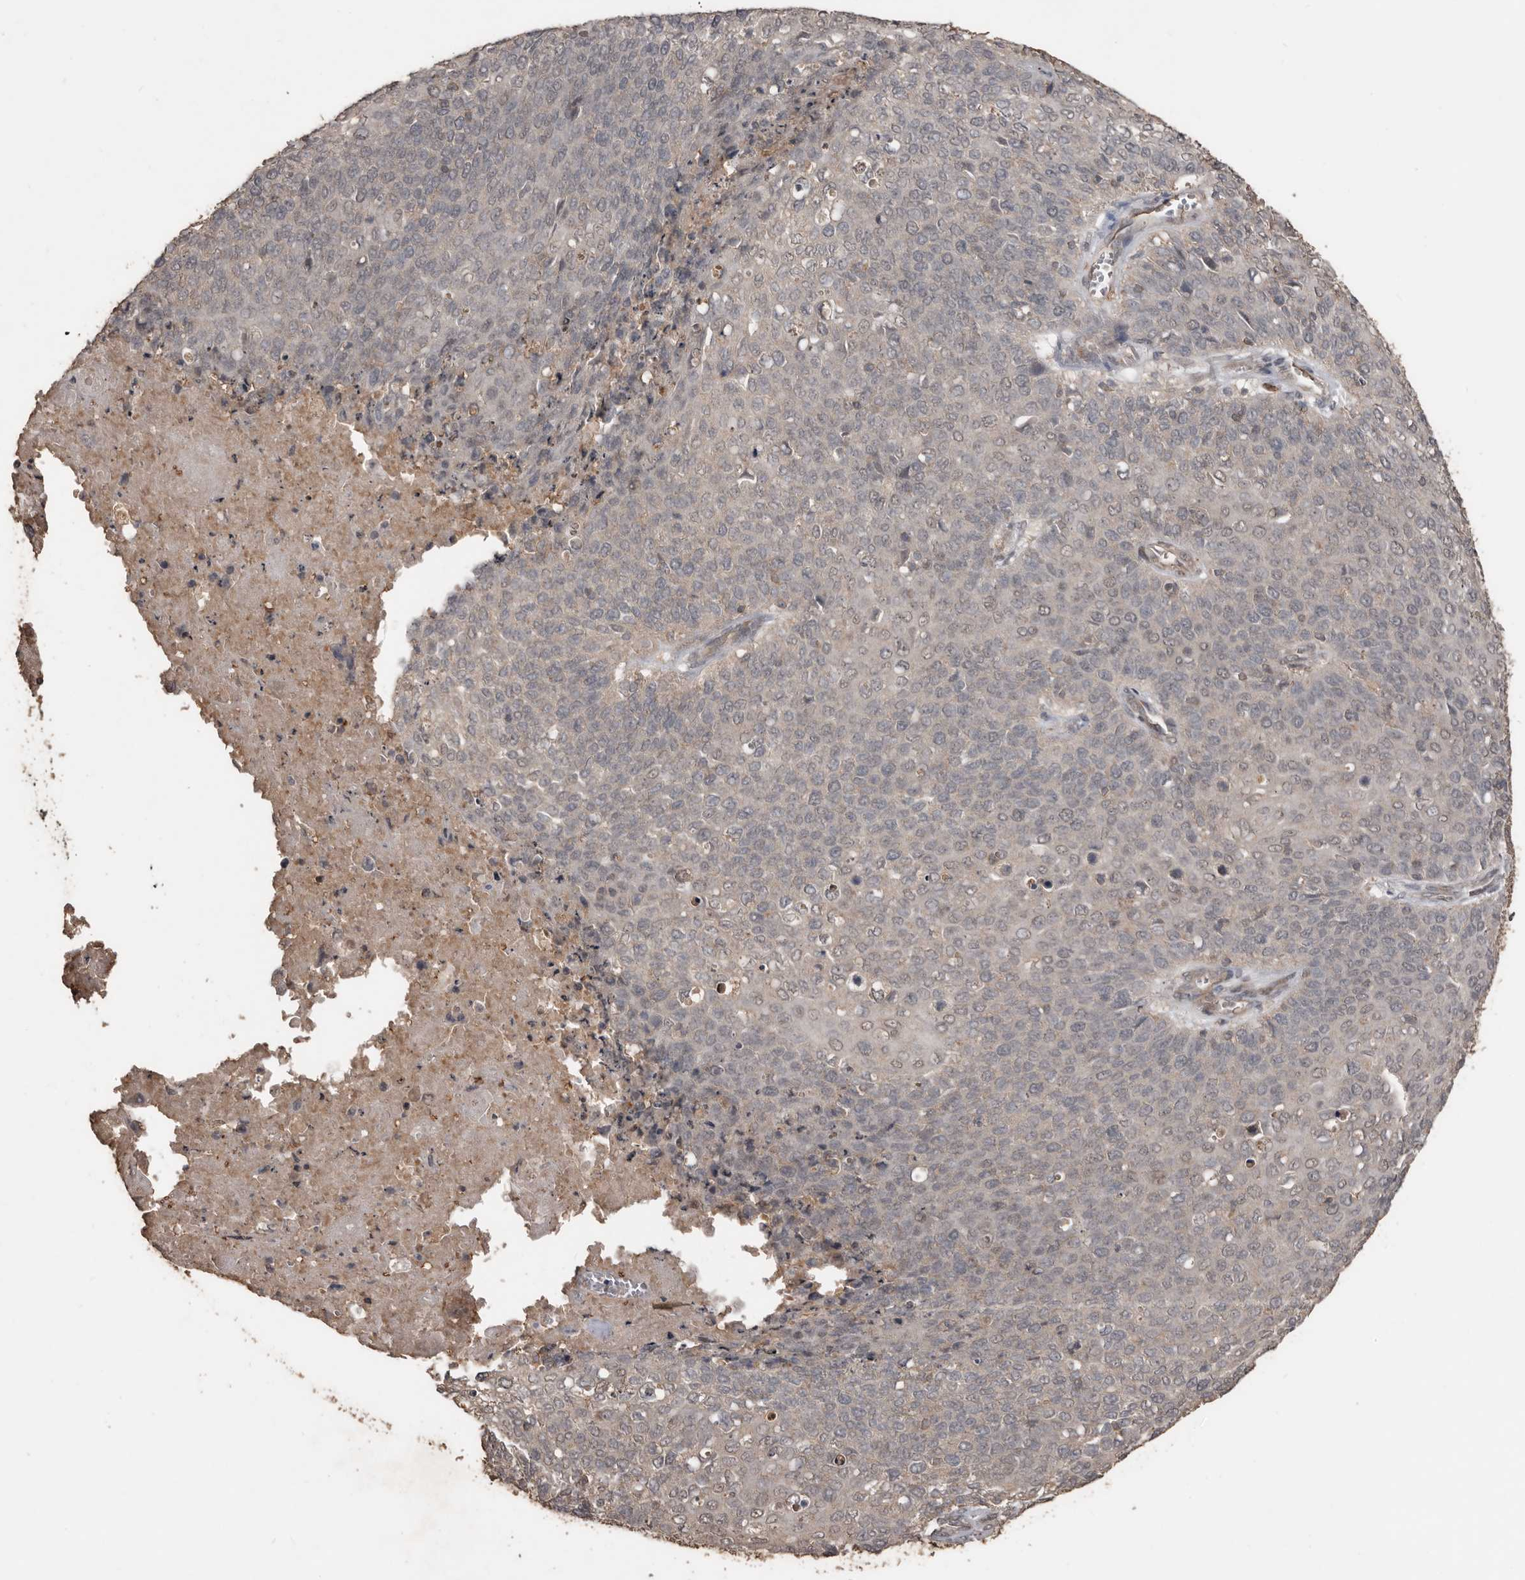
{"staining": {"intensity": "weak", "quantity": "<25%", "location": "nuclear"}, "tissue": "cervical cancer", "cell_type": "Tumor cells", "image_type": "cancer", "snomed": [{"axis": "morphology", "description": "Squamous cell carcinoma, NOS"}, {"axis": "topography", "description": "Cervix"}], "caption": "IHC of squamous cell carcinoma (cervical) exhibits no staining in tumor cells.", "gene": "BAMBI", "patient": {"sex": "female", "age": 39}}